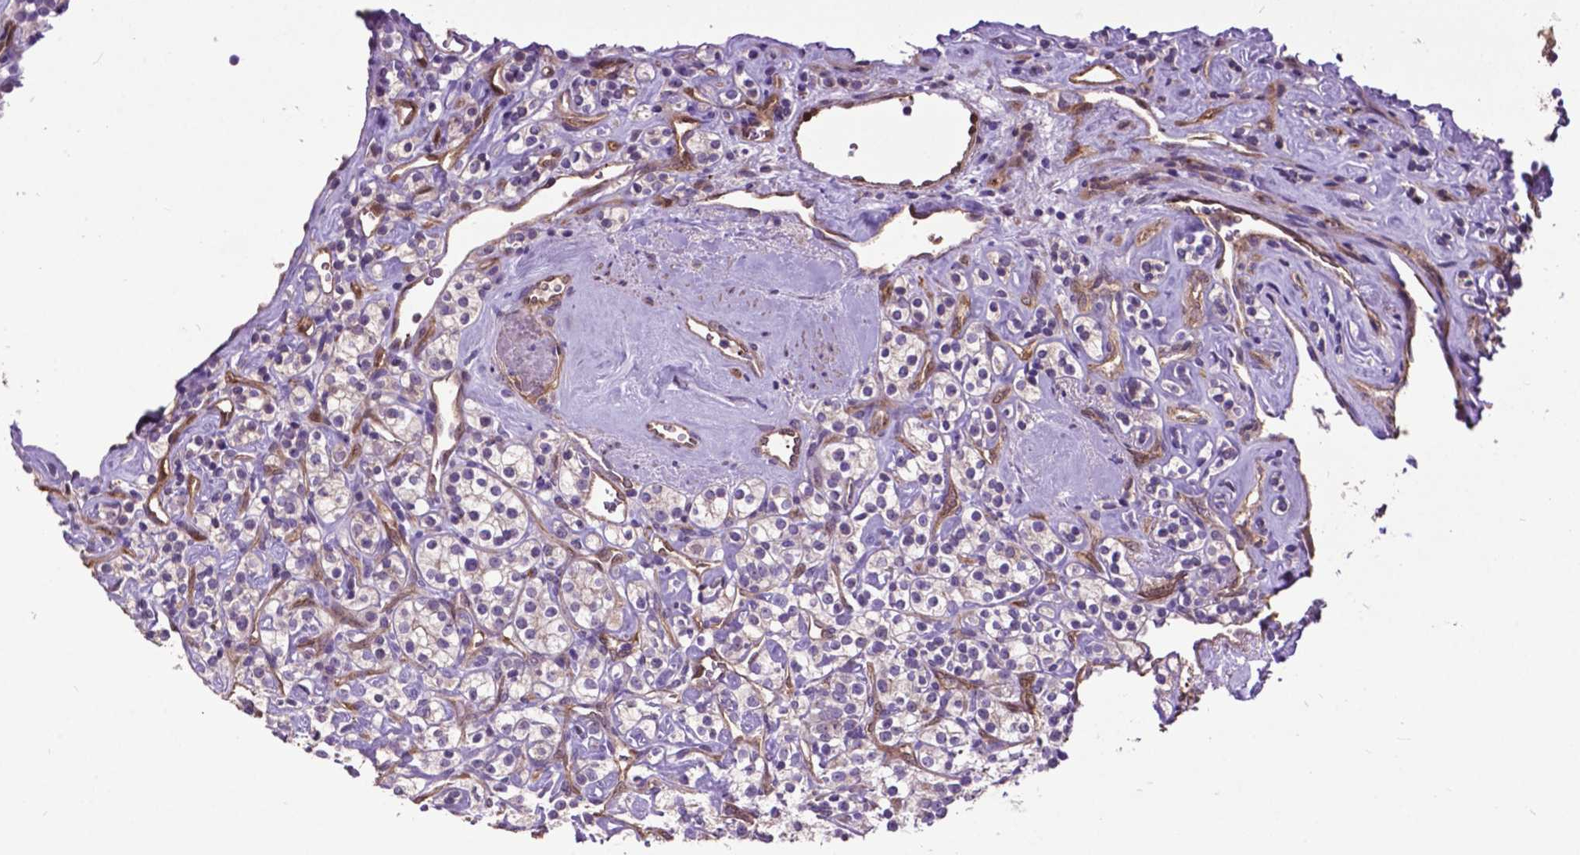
{"staining": {"intensity": "negative", "quantity": "none", "location": "none"}, "tissue": "renal cancer", "cell_type": "Tumor cells", "image_type": "cancer", "snomed": [{"axis": "morphology", "description": "Adenocarcinoma, NOS"}, {"axis": "topography", "description": "Kidney"}], "caption": "An image of renal adenocarcinoma stained for a protein shows no brown staining in tumor cells. Nuclei are stained in blue.", "gene": "PDLIM1", "patient": {"sex": "male", "age": 77}}